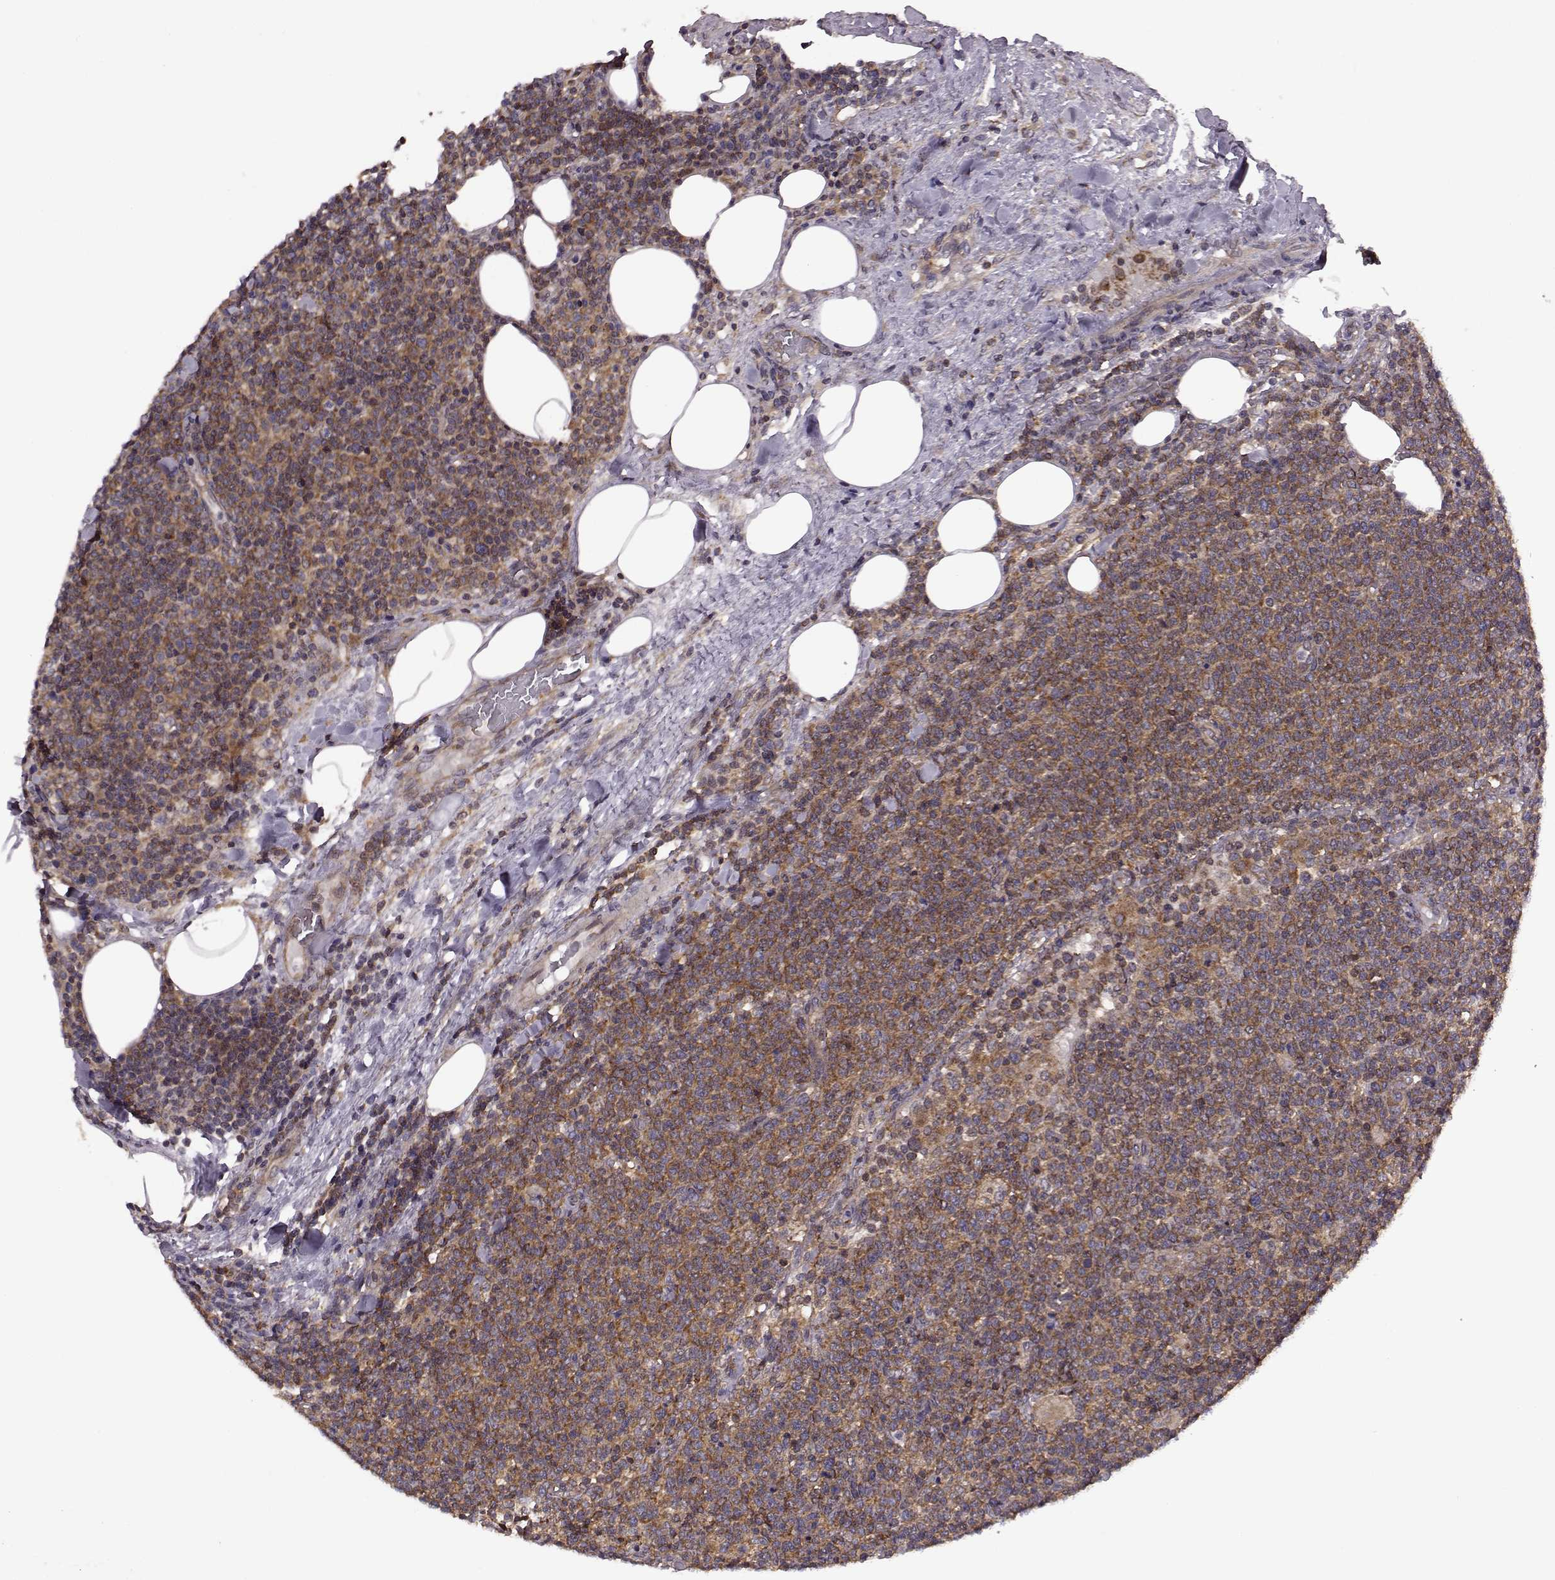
{"staining": {"intensity": "strong", "quantity": ">75%", "location": "cytoplasmic/membranous"}, "tissue": "lymphoma", "cell_type": "Tumor cells", "image_type": "cancer", "snomed": [{"axis": "morphology", "description": "Malignant lymphoma, non-Hodgkin's type, High grade"}, {"axis": "topography", "description": "Lymph node"}], "caption": "Lymphoma stained with immunohistochemistry (IHC) reveals strong cytoplasmic/membranous expression in approximately >75% of tumor cells.", "gene": "URI1", "patient": {"sex": "male", "age": 61}}